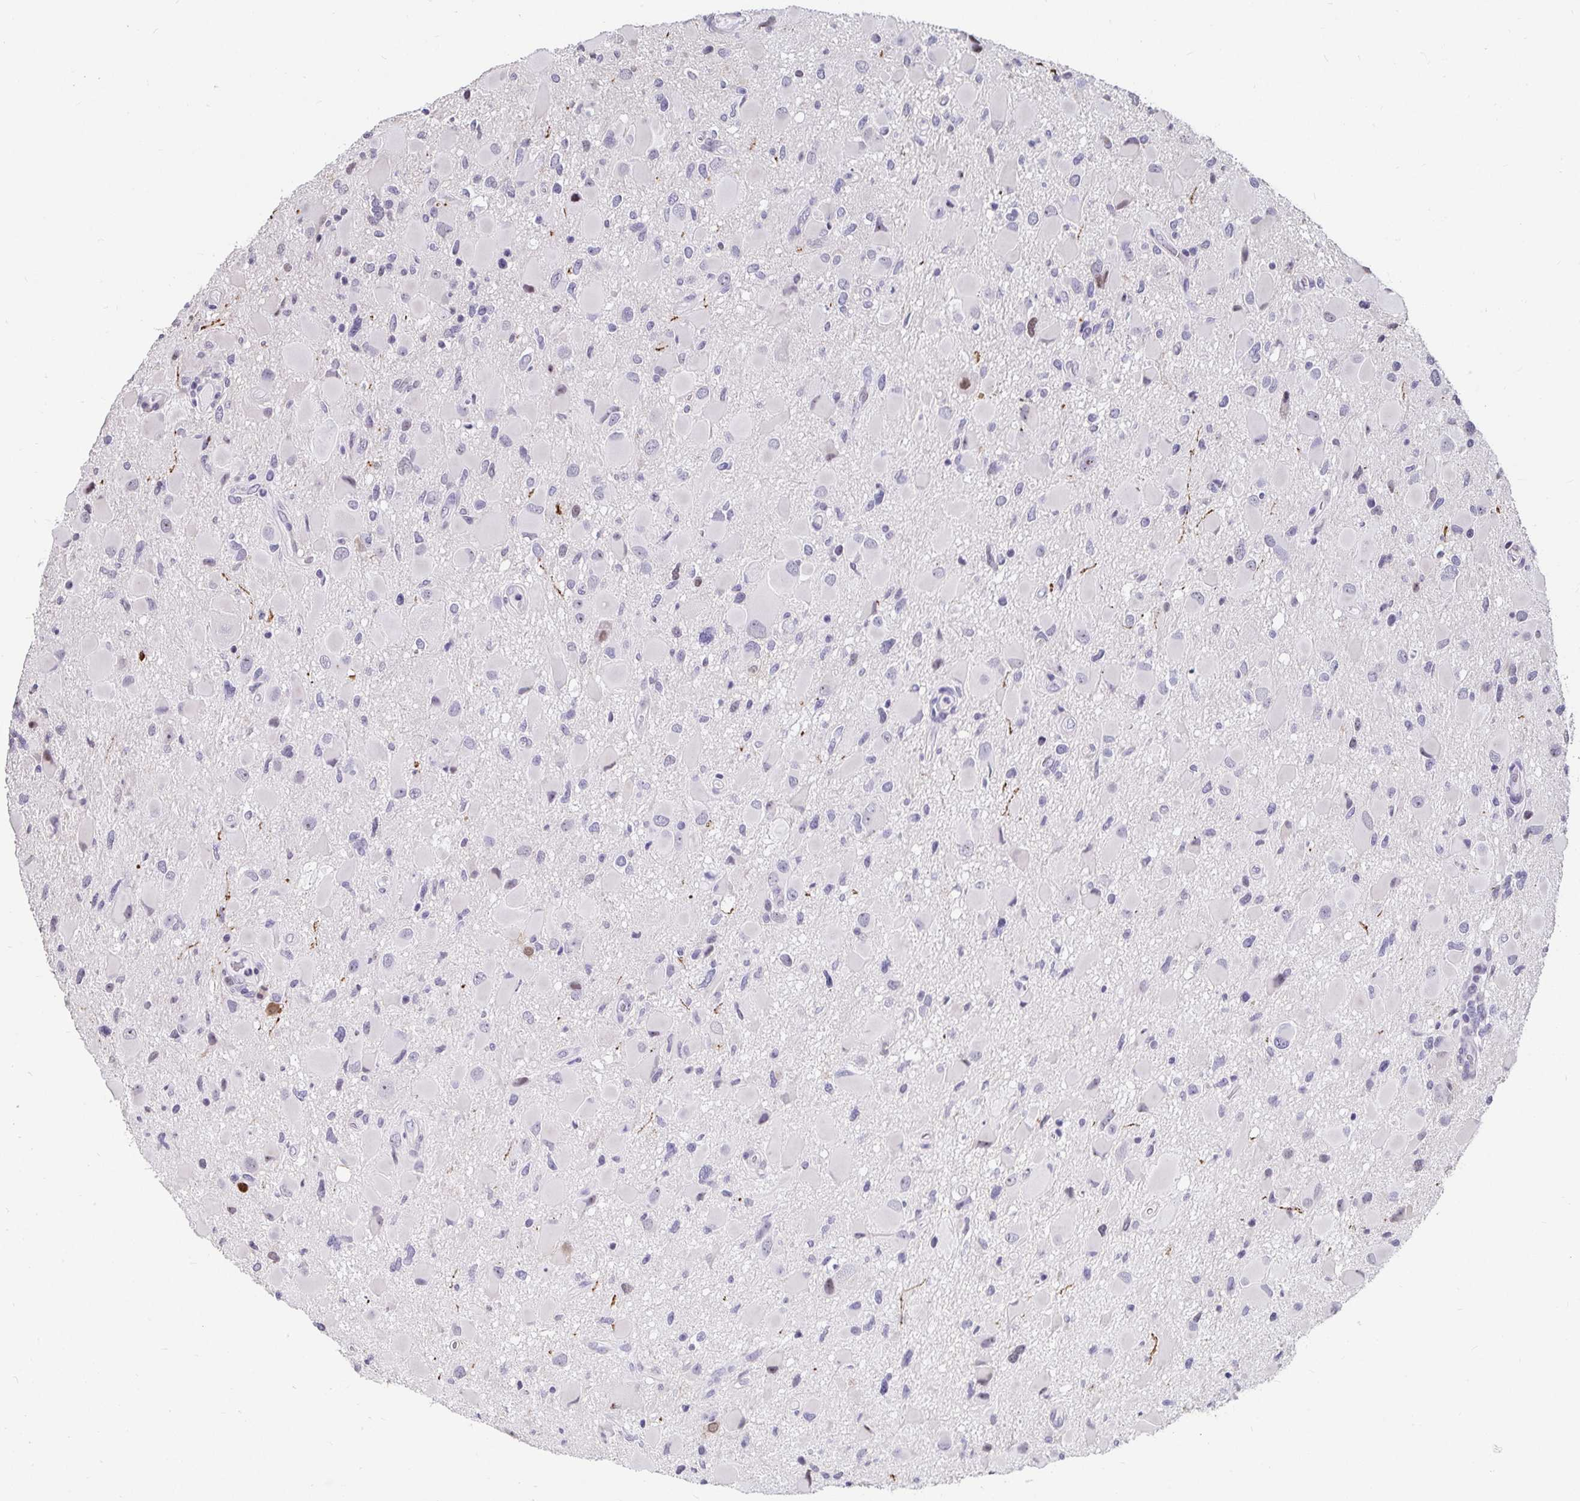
{"staining": {"intensity": "negative", "quantity": "none", "location": "none"}, "tissue": "glioma", "cell_type": "Tumor cells", "image_type": "cancer", "snomed": [{"axis": "morphology", "description": "Glioma, malignant, Low grade"}, {"axis": "topography", "description": "Brain"}], "caption": "There is no significant expression in tumor cells of malignant low-grade glioma. (Brightfield microscopy of DAB IHC at high magnification).", "gene": "ANLN", "patient": {"sex": "female", "age": 32}}